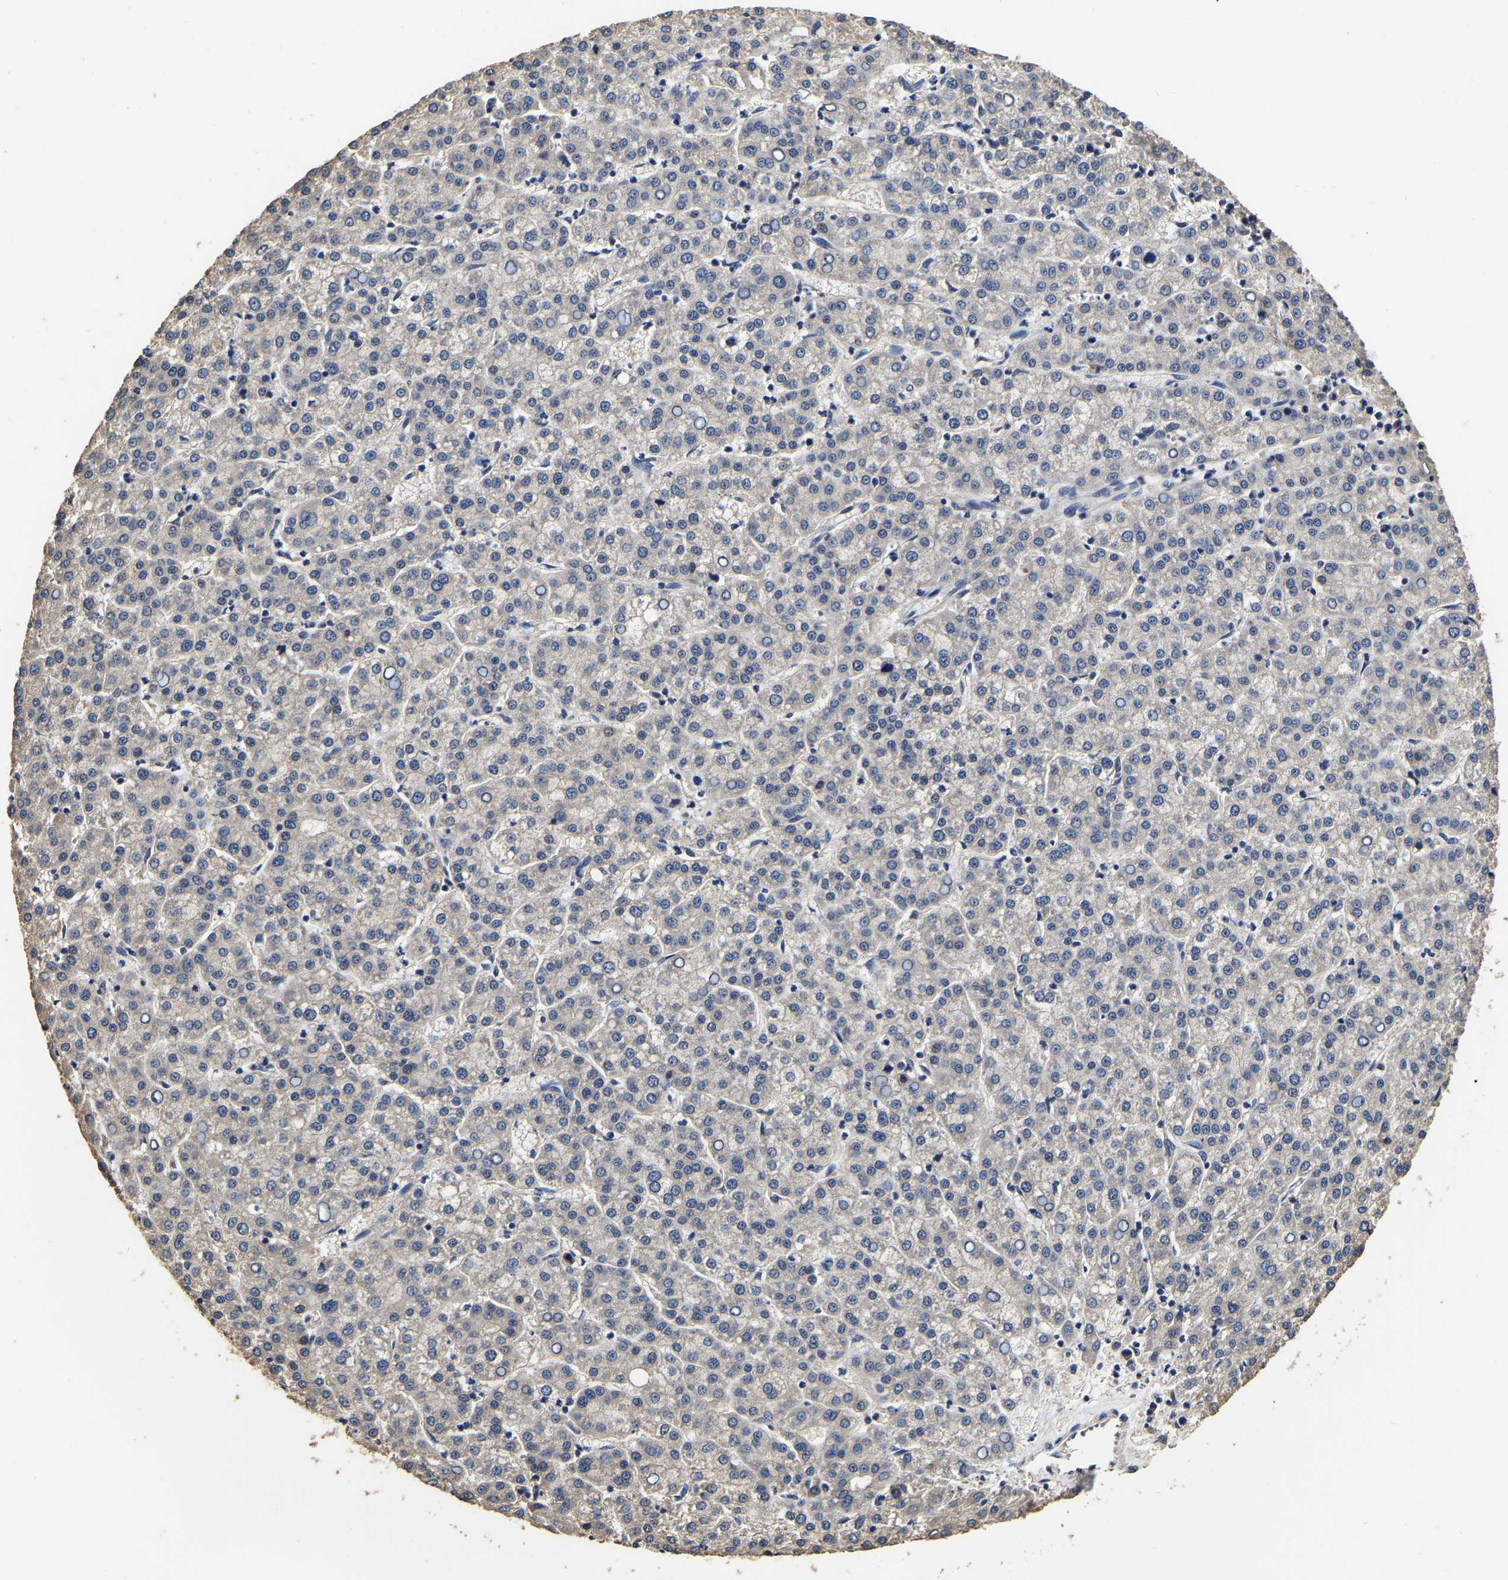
{"staining": {"intensity": "negative", "quantity": "none", "location": "none"}, "tissue": "liver cancer", "cell_type": "Tumor cells", "image_type": "cancer", "snomed": [{"axis": "morphology", "description": "Carcinoma, Hepatocellular, NOS"}, {"axis": "topography", "description": "Liver"}], "caption": "There is no significant staining in tumor cells of liver cancer (hepatocellular carcinoma). (DAB (3,3'-diaminobenzidine) IHC visualized using brightfield microscopy, high magnification).", "gene": "STK32C", "patient": {"sex": "female", "age": 58}}